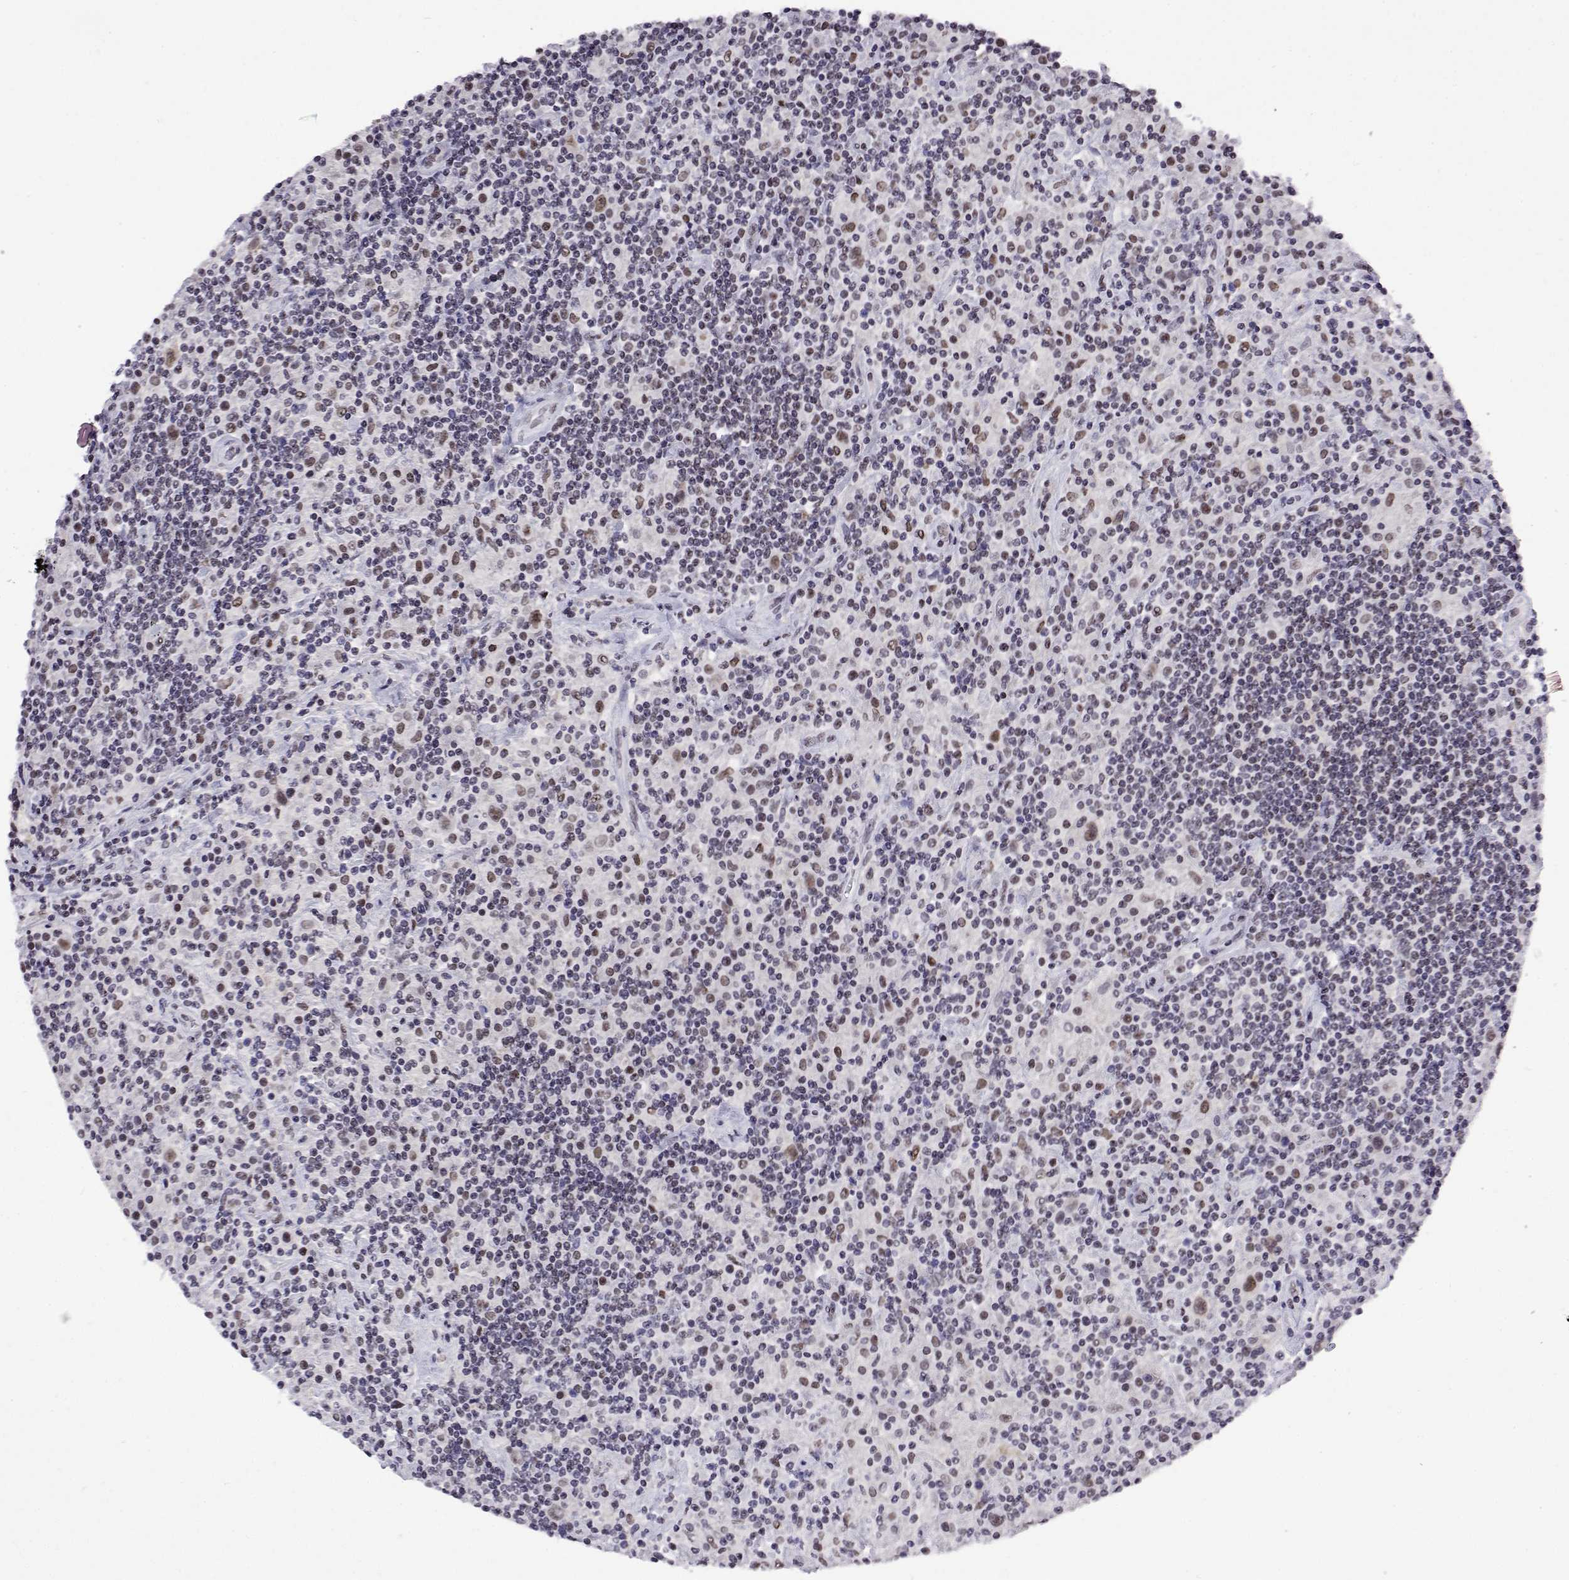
{"staining": {"intensity": "moderate", "quantity": ">75%", "location": "nuclear"}, "tissue": "lymphoma", "cell_type": "Tumor cells", "image_type": "cancer", "snomed": [{"axis": "morphology", "description": "Hodgkin's disease, NOS"}, {"axis": "topography", "description": "Lymph node"}], "caption": "This is an image of IHC staining of lymphoma, which shows moderate staining in the nuclear of tumor cells.", "gene": "POLDIP3", "patient": {"sex": "male", "age": 70}}